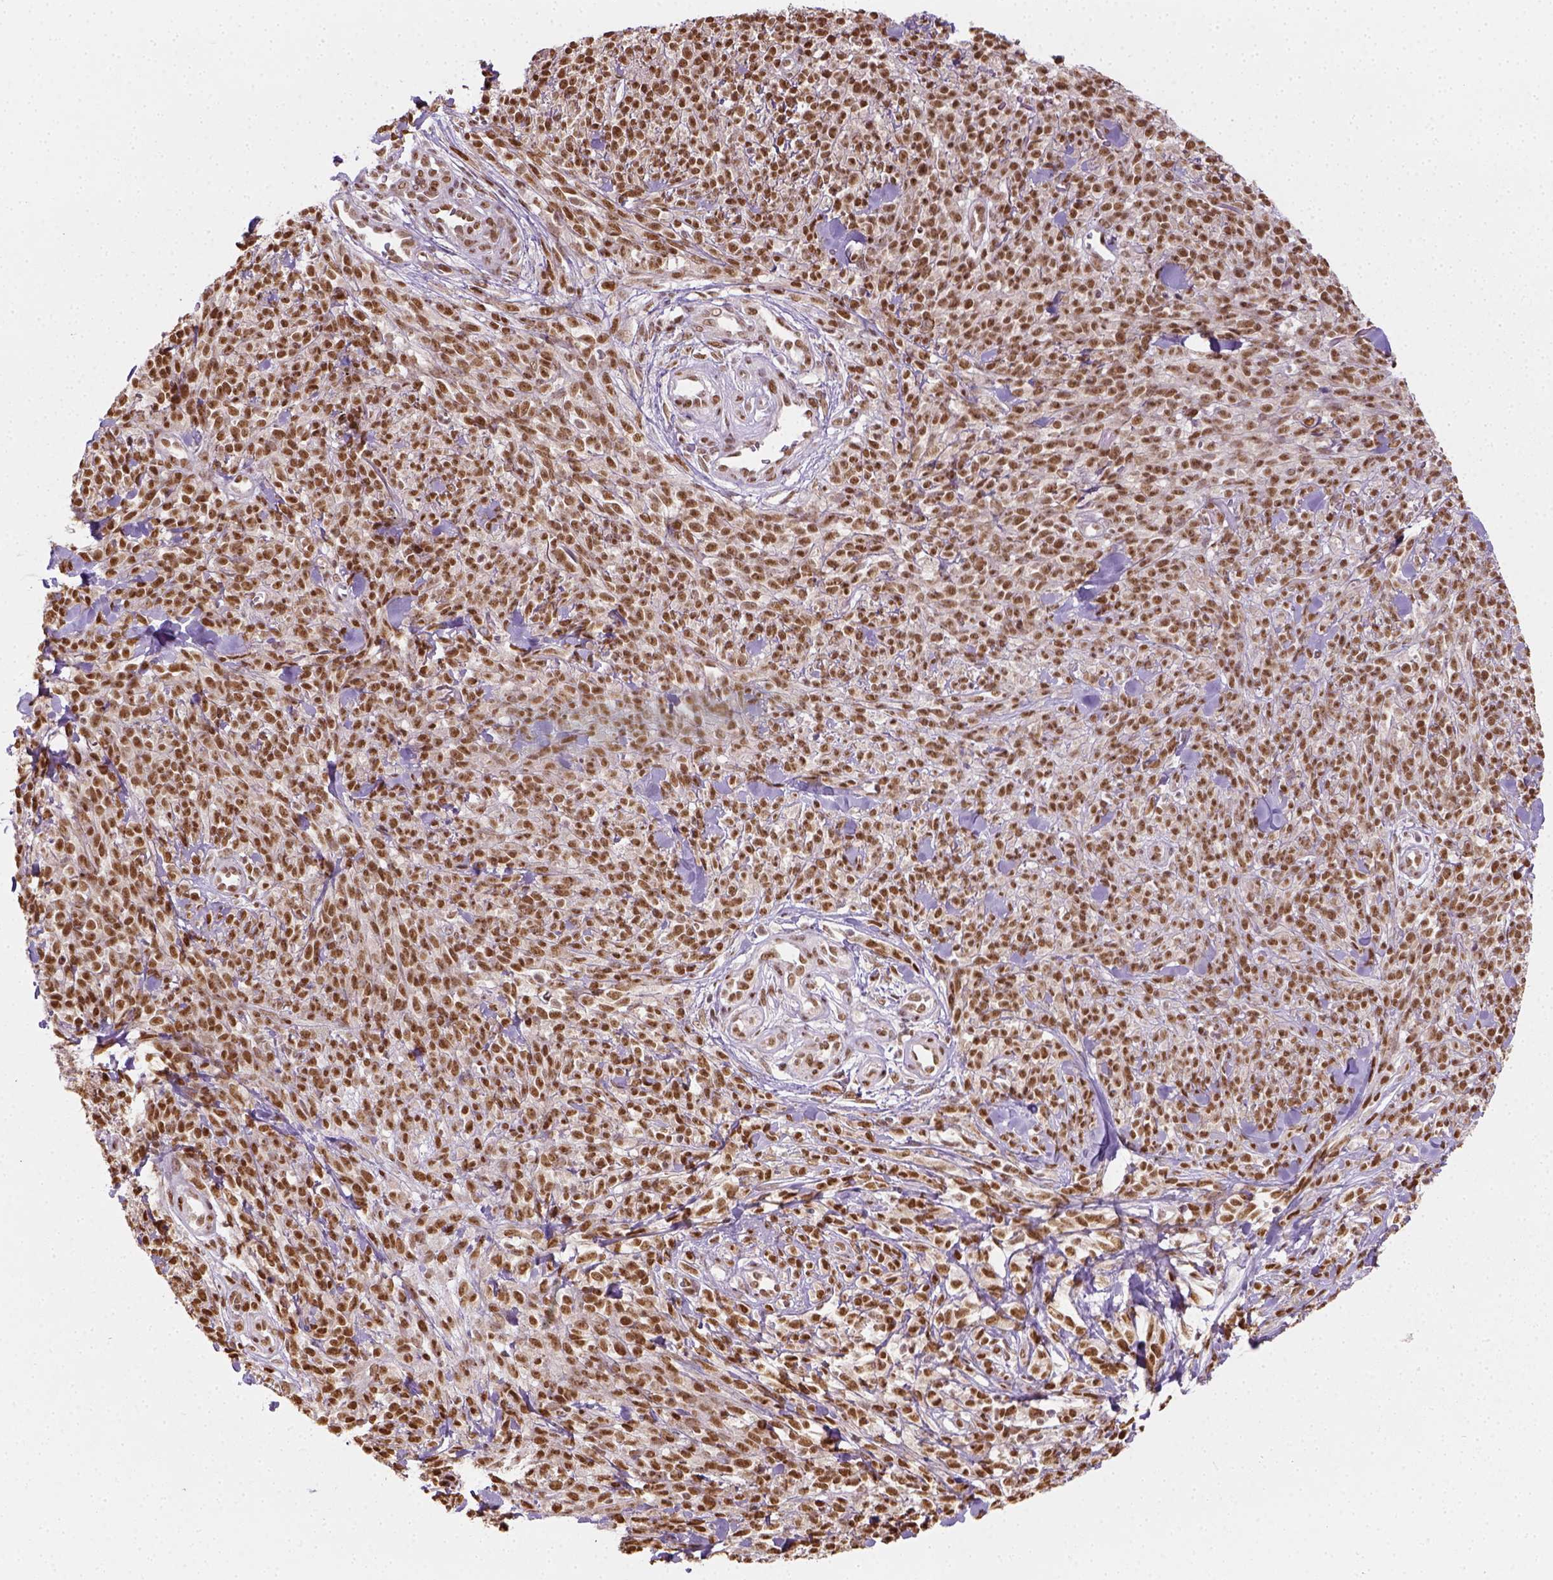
{"staining": {"intensity": "strong", "quantity": ">75%", "location": "nuclear"}, "tissue": "melanoma", "cell_type": "Tumor cells", "image_type": "cancer", "snomed": [{"axis": "morphology", "description": "Malignant melanoma, NOS"}, {"axis": "topography", "description": "Skin"}, {"axis": "topography", "description": "Skin of trunk"}], "caption": "Tumor cells show strong nuclear positivity in approximately >75% of cells in melanoma. The staining was performed using DAB, with brown indicating positive protein expression. Nuclei are stained blue with hematoxylin.", "gene": "FANCE", "patient": {"sex": "male", "age": 74}}